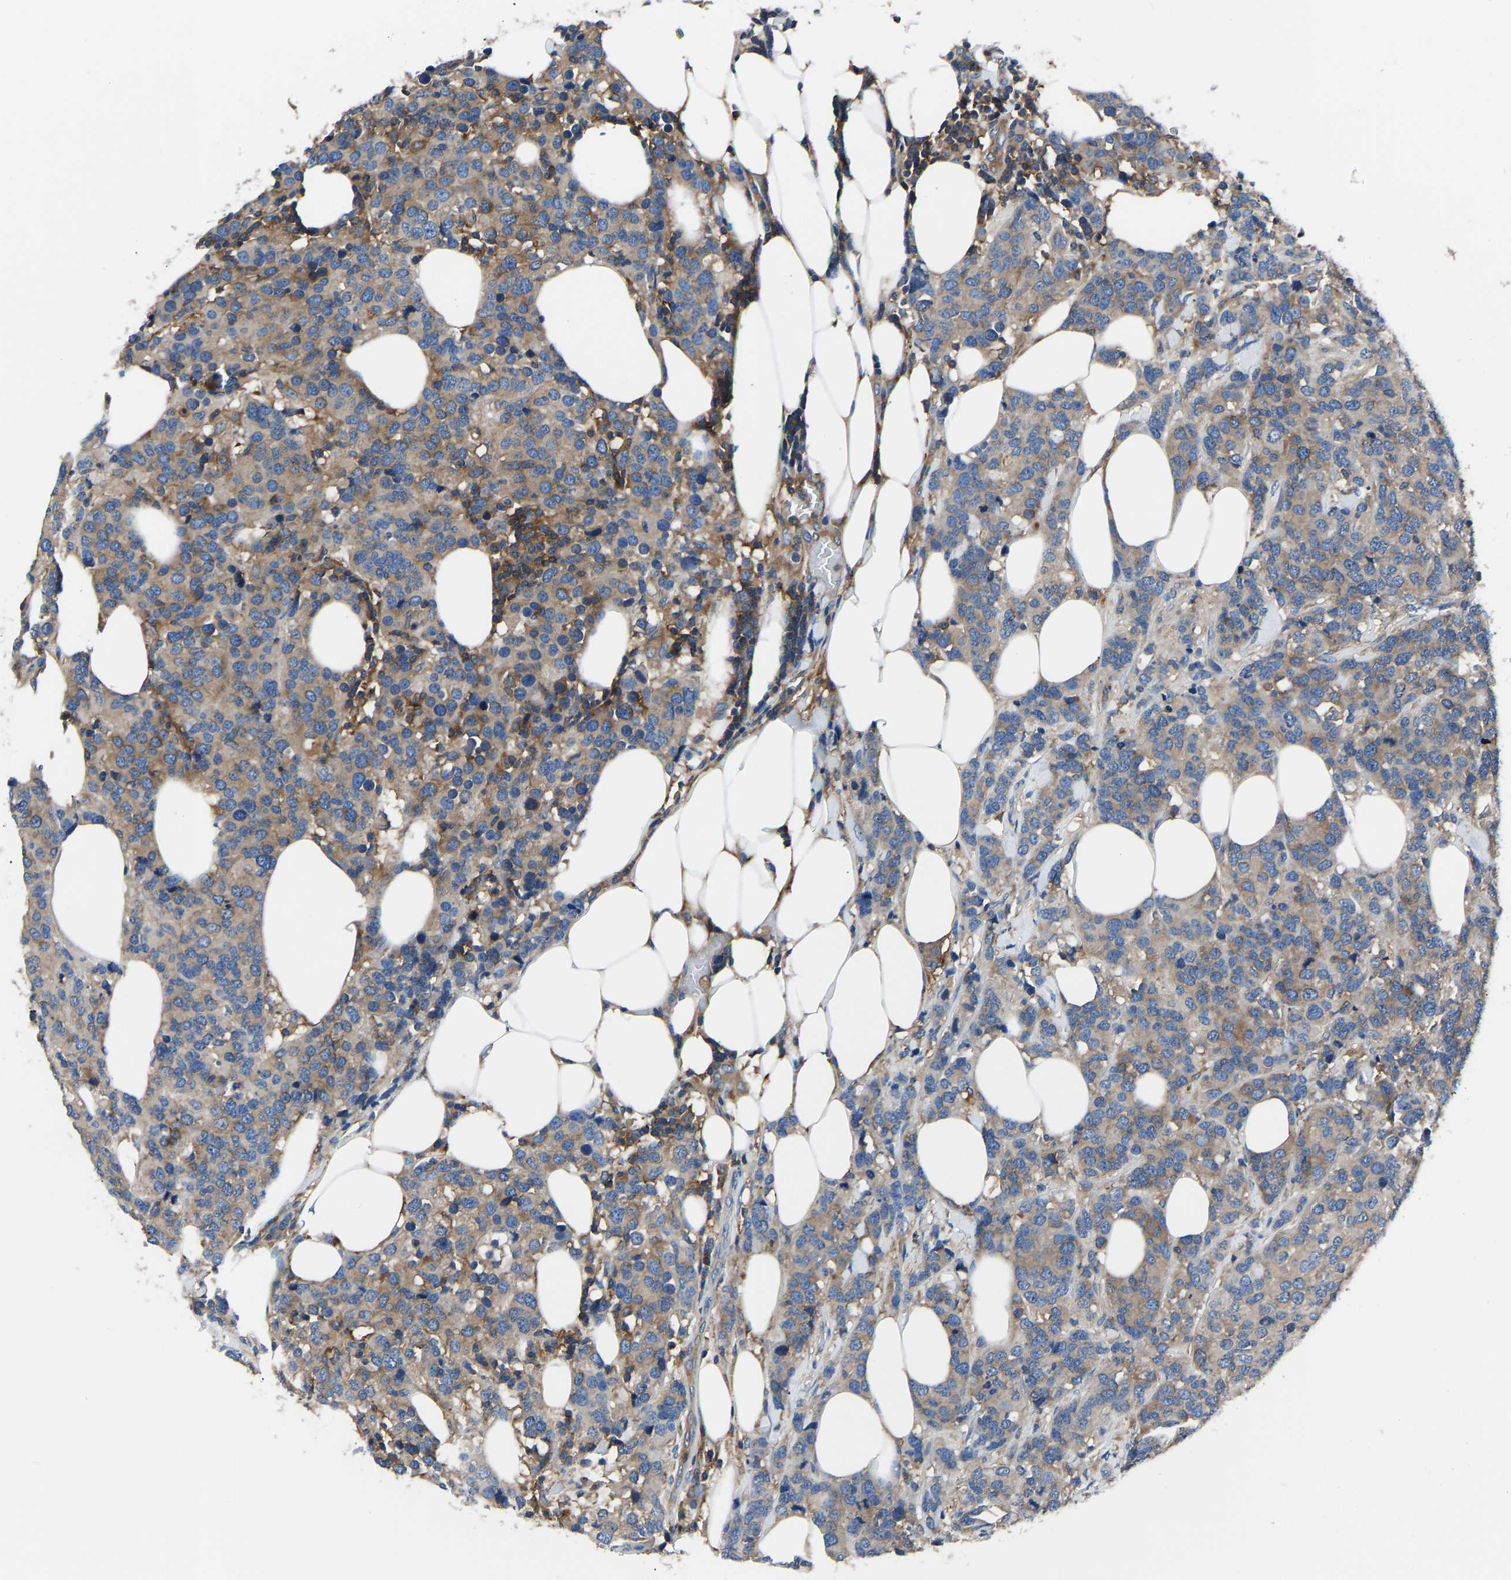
{"staining": {"intensity": "moderate", "quantity": ">75%", "location": "cytoplasmic/membranous"}, "tissue": "breast cancer", "cell_type": "Tumor cells", "image_type": "cancer", "snomed": [{"axis": "morphology", "description": "Lobular carcinoma"}, {"axis": "topography", "description": "Breast"}], "caption": "Tumor cells exhibit moderate cytoplasmic/membranous positivity in approximately >75% of cells in lobular carcinoma (breast).", "gene": "PRKAR1A", "patient": {"sex": "female", "age": 59}}